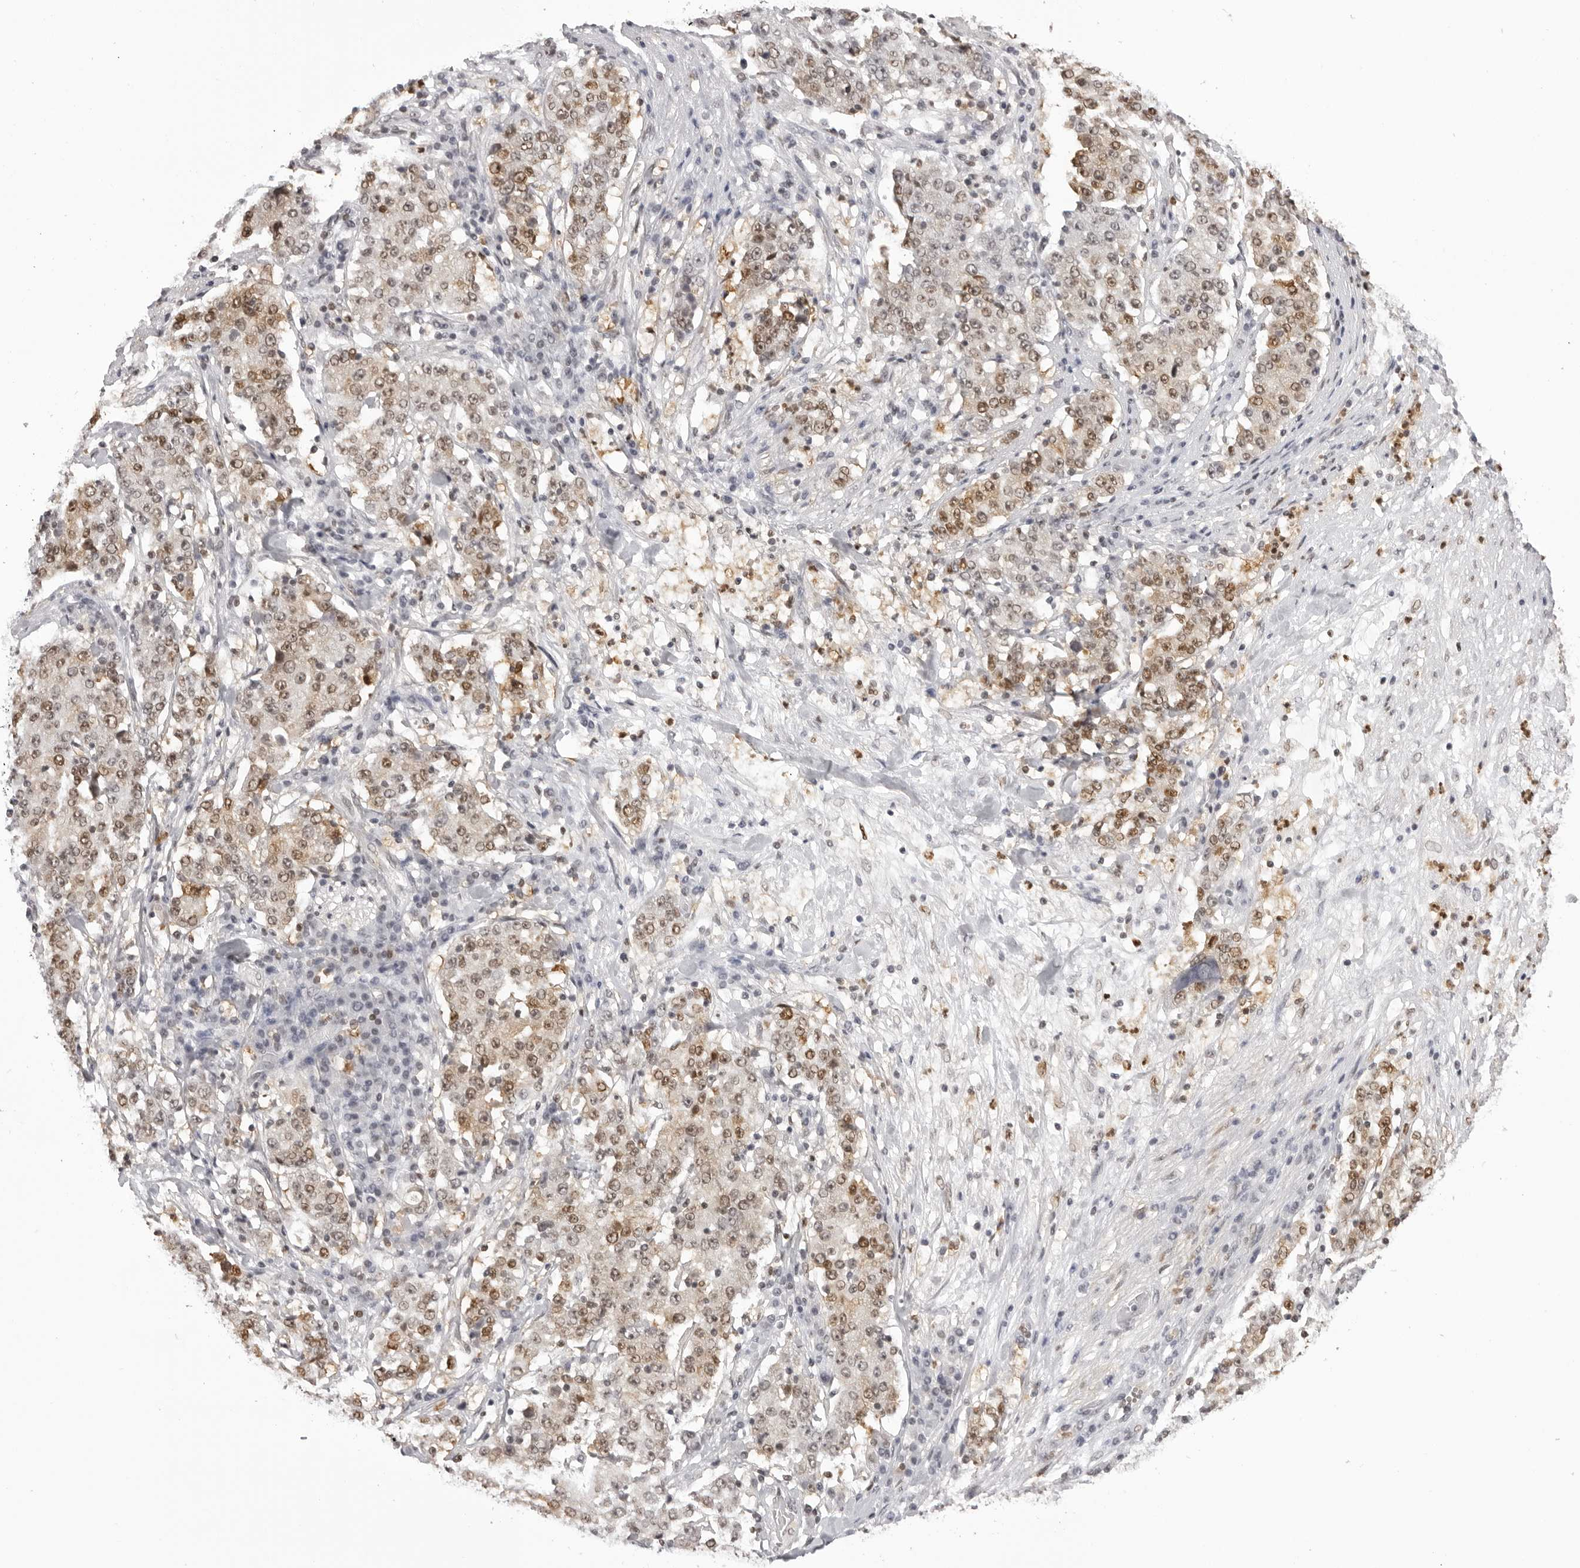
{"staining": {"intensity": "moderate", "quantity": ">75%", "location": "cytoplasmic/membranous,nuclear"}, "tissue": "stomach cancer", "cell_type": "Tumor cells", "image_type": "cancer", "snomed": [{"axis": "morphology", "description": "Adenocarcinoma, NOS"}, {"axis": "topography", "description": "Stomach"}], "caption": "Stomach adenocarcinoma stained with DAB (3,3'-diaminobenzidine) IHC reveals medium levels of moderate cytoplasmic/membranous and nuclear staining in about >75% of tumor cells. The staining is performed using DAB (3,3'-diaminobenzidine) brown chromogen to label protein expression. The nuclei are counter-stained blue using hematoxylin.", "gene": "HSPA4", "patient": {"sex": "male", "age": 59}}